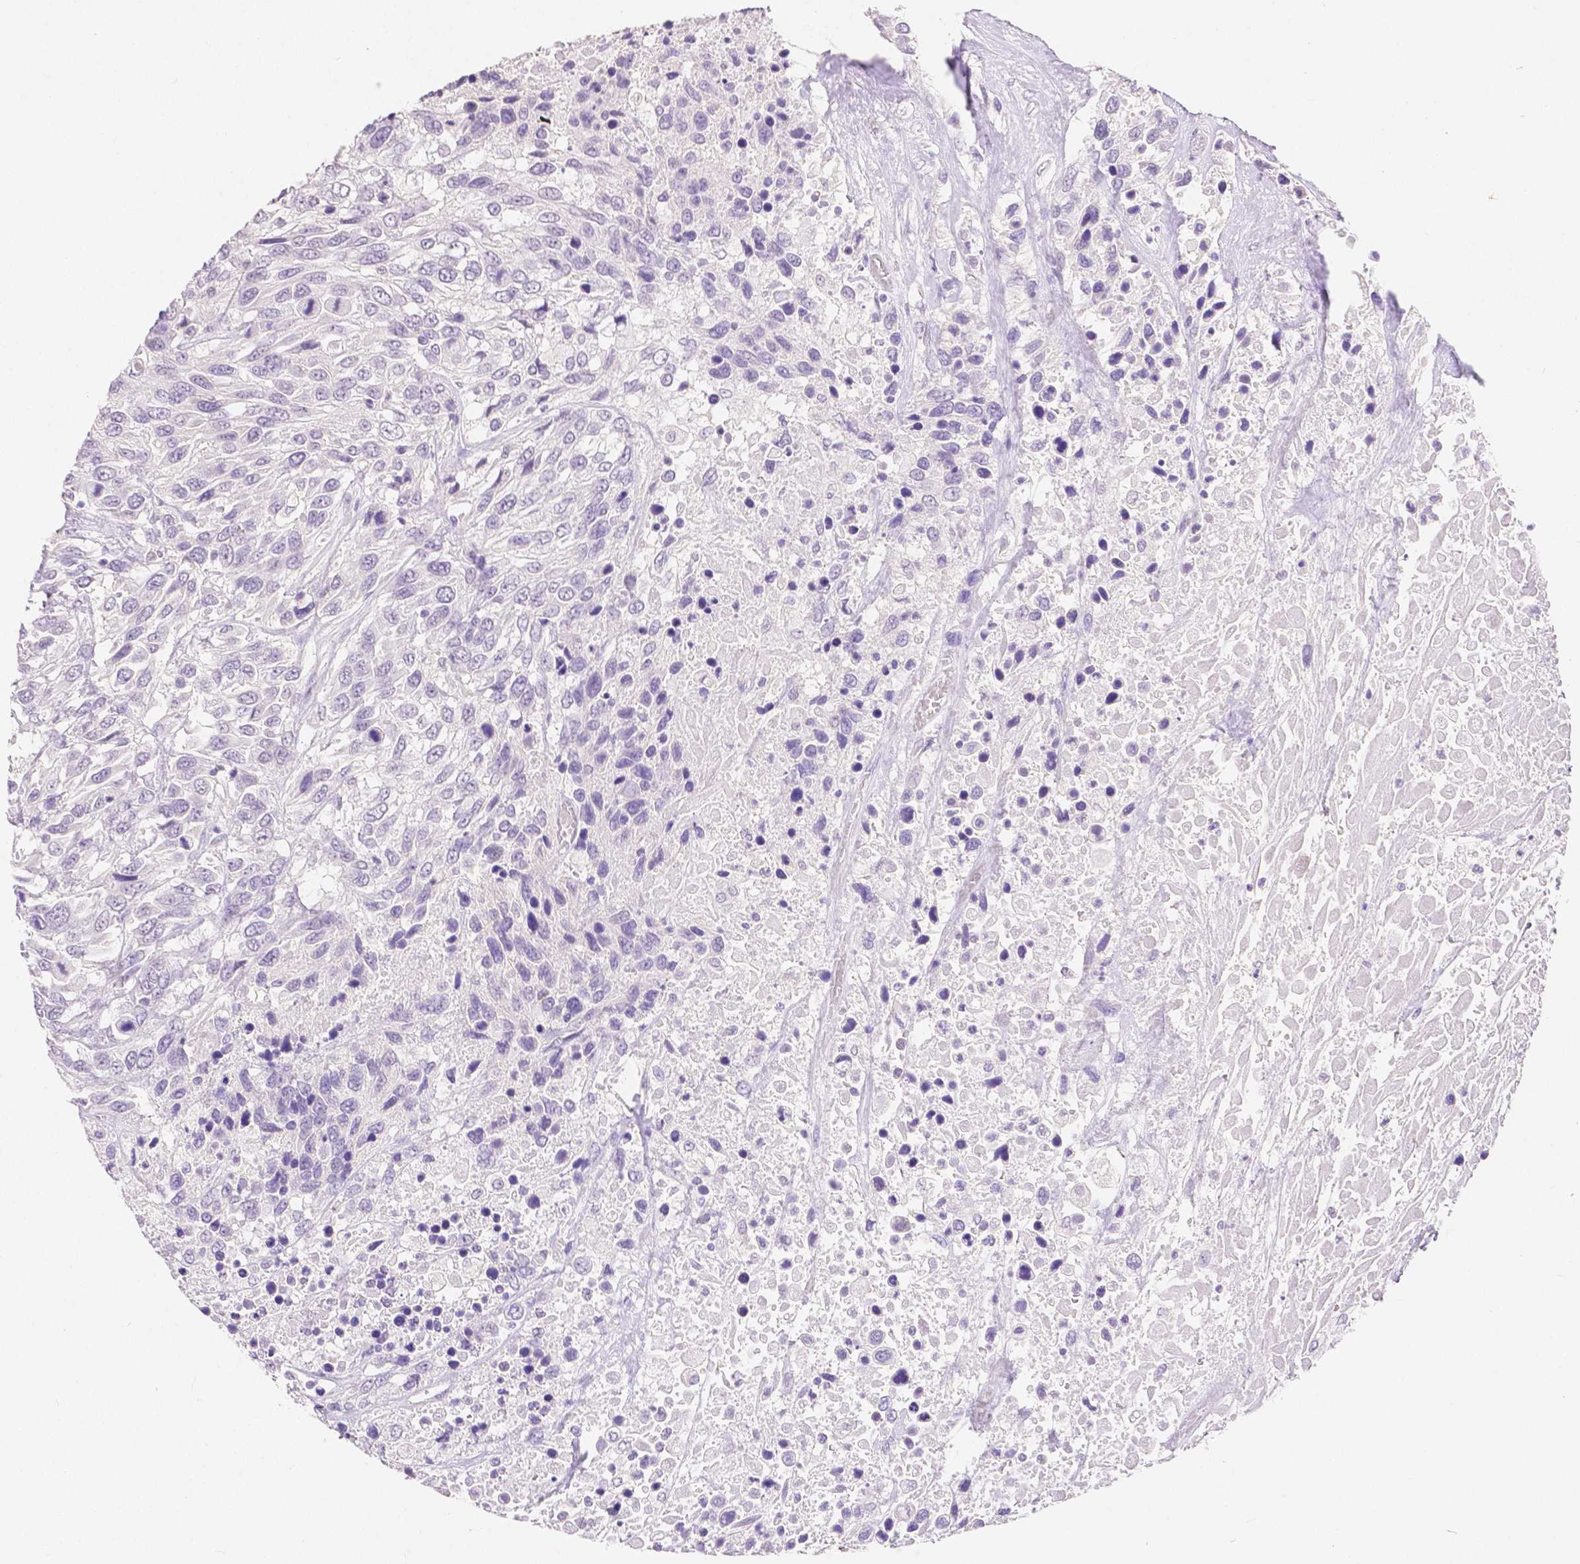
{"staining": {"intensity": "negative", "quantity": "none", "location": "none"}, "tissue": "urothelial cancer", "cell_type": "Tumor cells", "image_type": "cancer", "snomed": [{"axis": "morphology", "description": "Urothelial carcinoma, High grade"}, {"axis": "topography", "description": "Urinary bladder"}], "caption": "IHC of urothelial cancer displays no staining in tumor cells.", "gene": "HNF1B", "patient": {"sex": "female", "age": 70}}